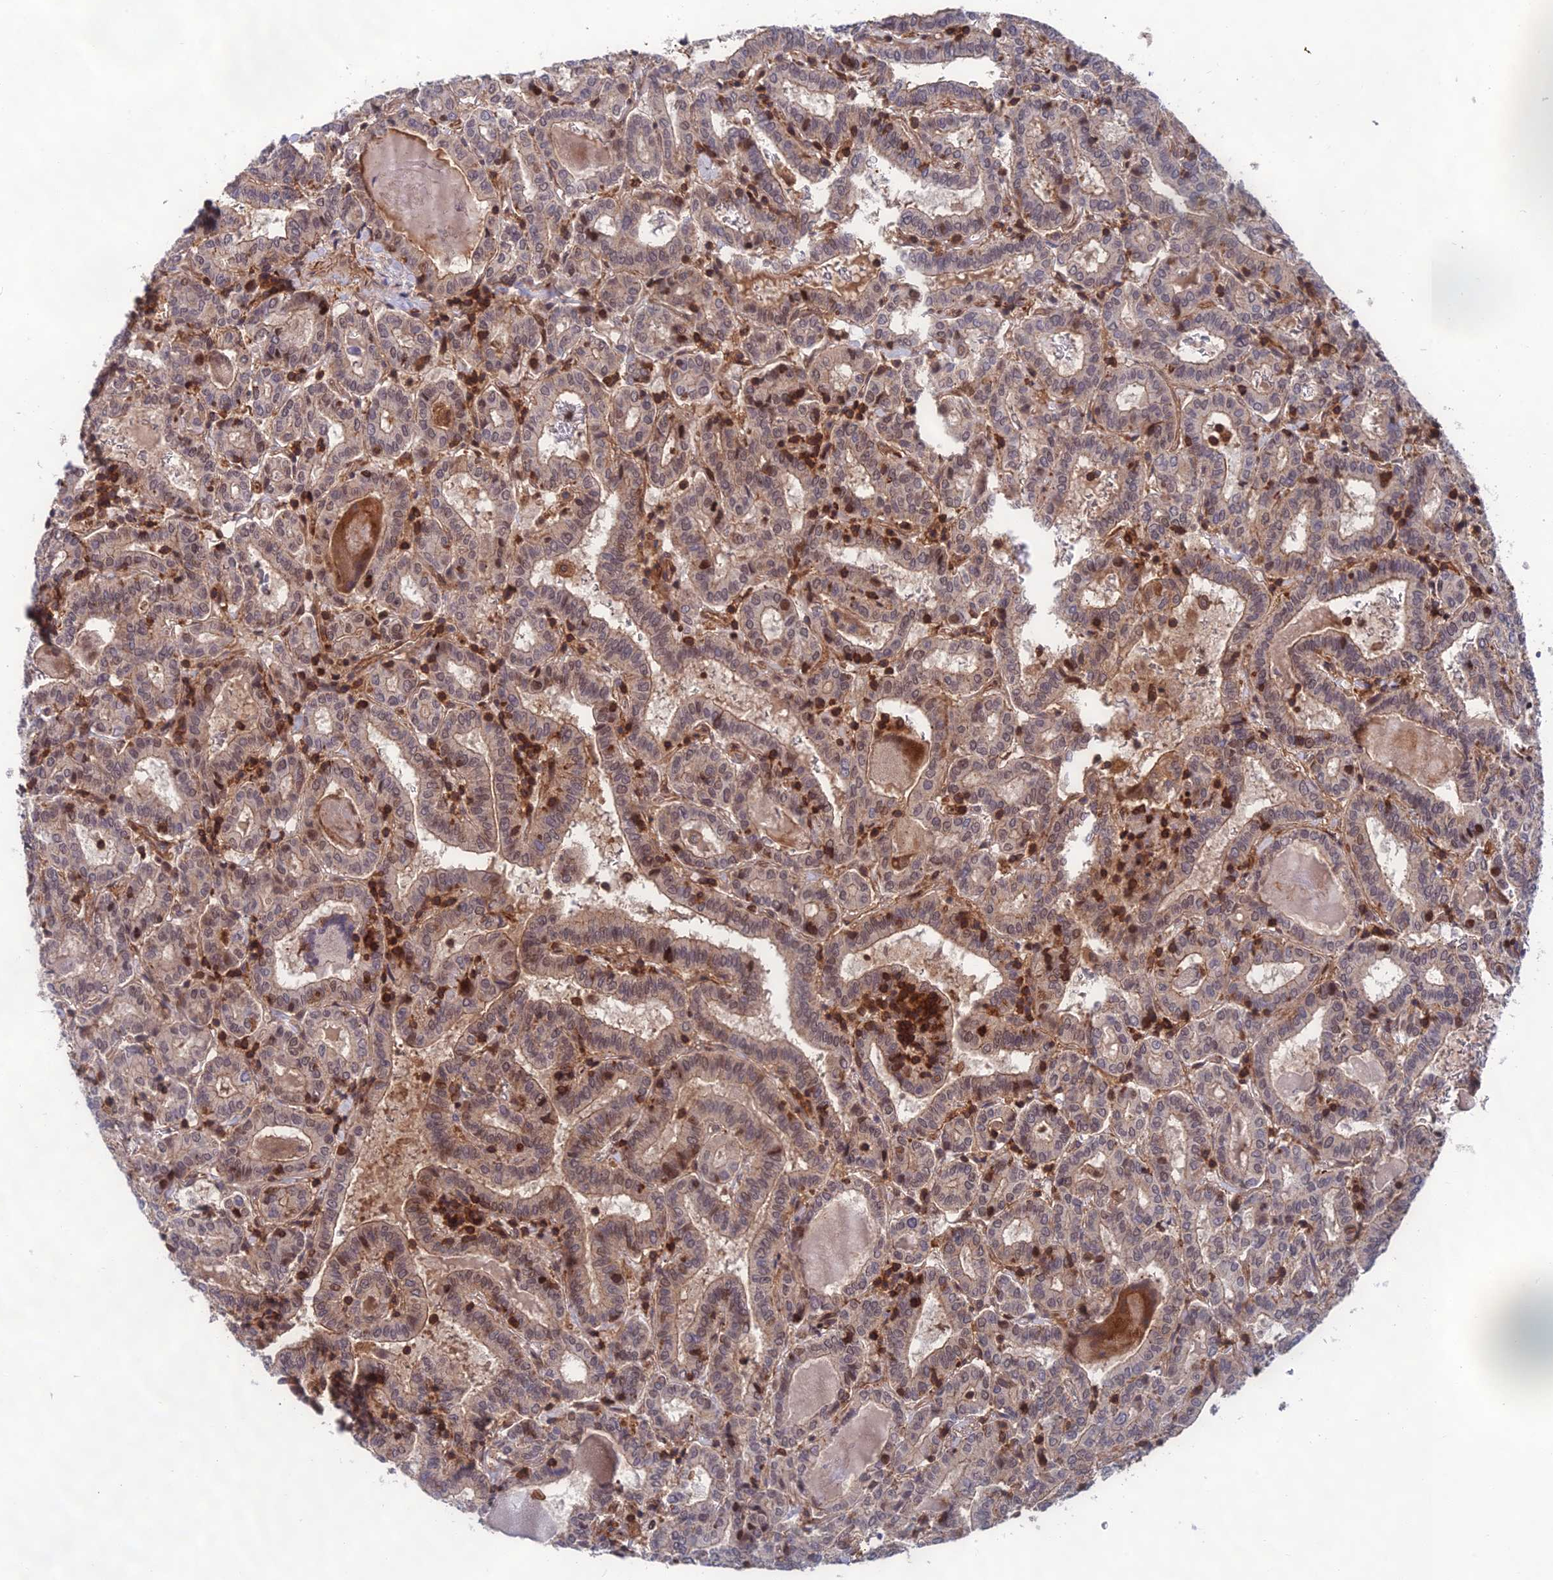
{"staining": {"intensity": "moderate", "quantity": "25%-75%", "location": "cytoplasmic/membranous"}, "tissue": "thyroid cancer", "cell_type": "Tumor cells", "image_type": "cancer", "snomed": [{"axis": "morphology", "description": "Papillary adenocarcinoma, NOS"}, {"axis": "topography", "description": "Thyroid gland"}], "caption": "Immunohistochemical staining of thyroid cancer demonstrates medium levels of moderate cytoplasmic/membranous protein staining in approximately 25%-75% of tumor cells.", "gene": "OSBPL1A", "patient": {"sex": "female", "age": 72}}